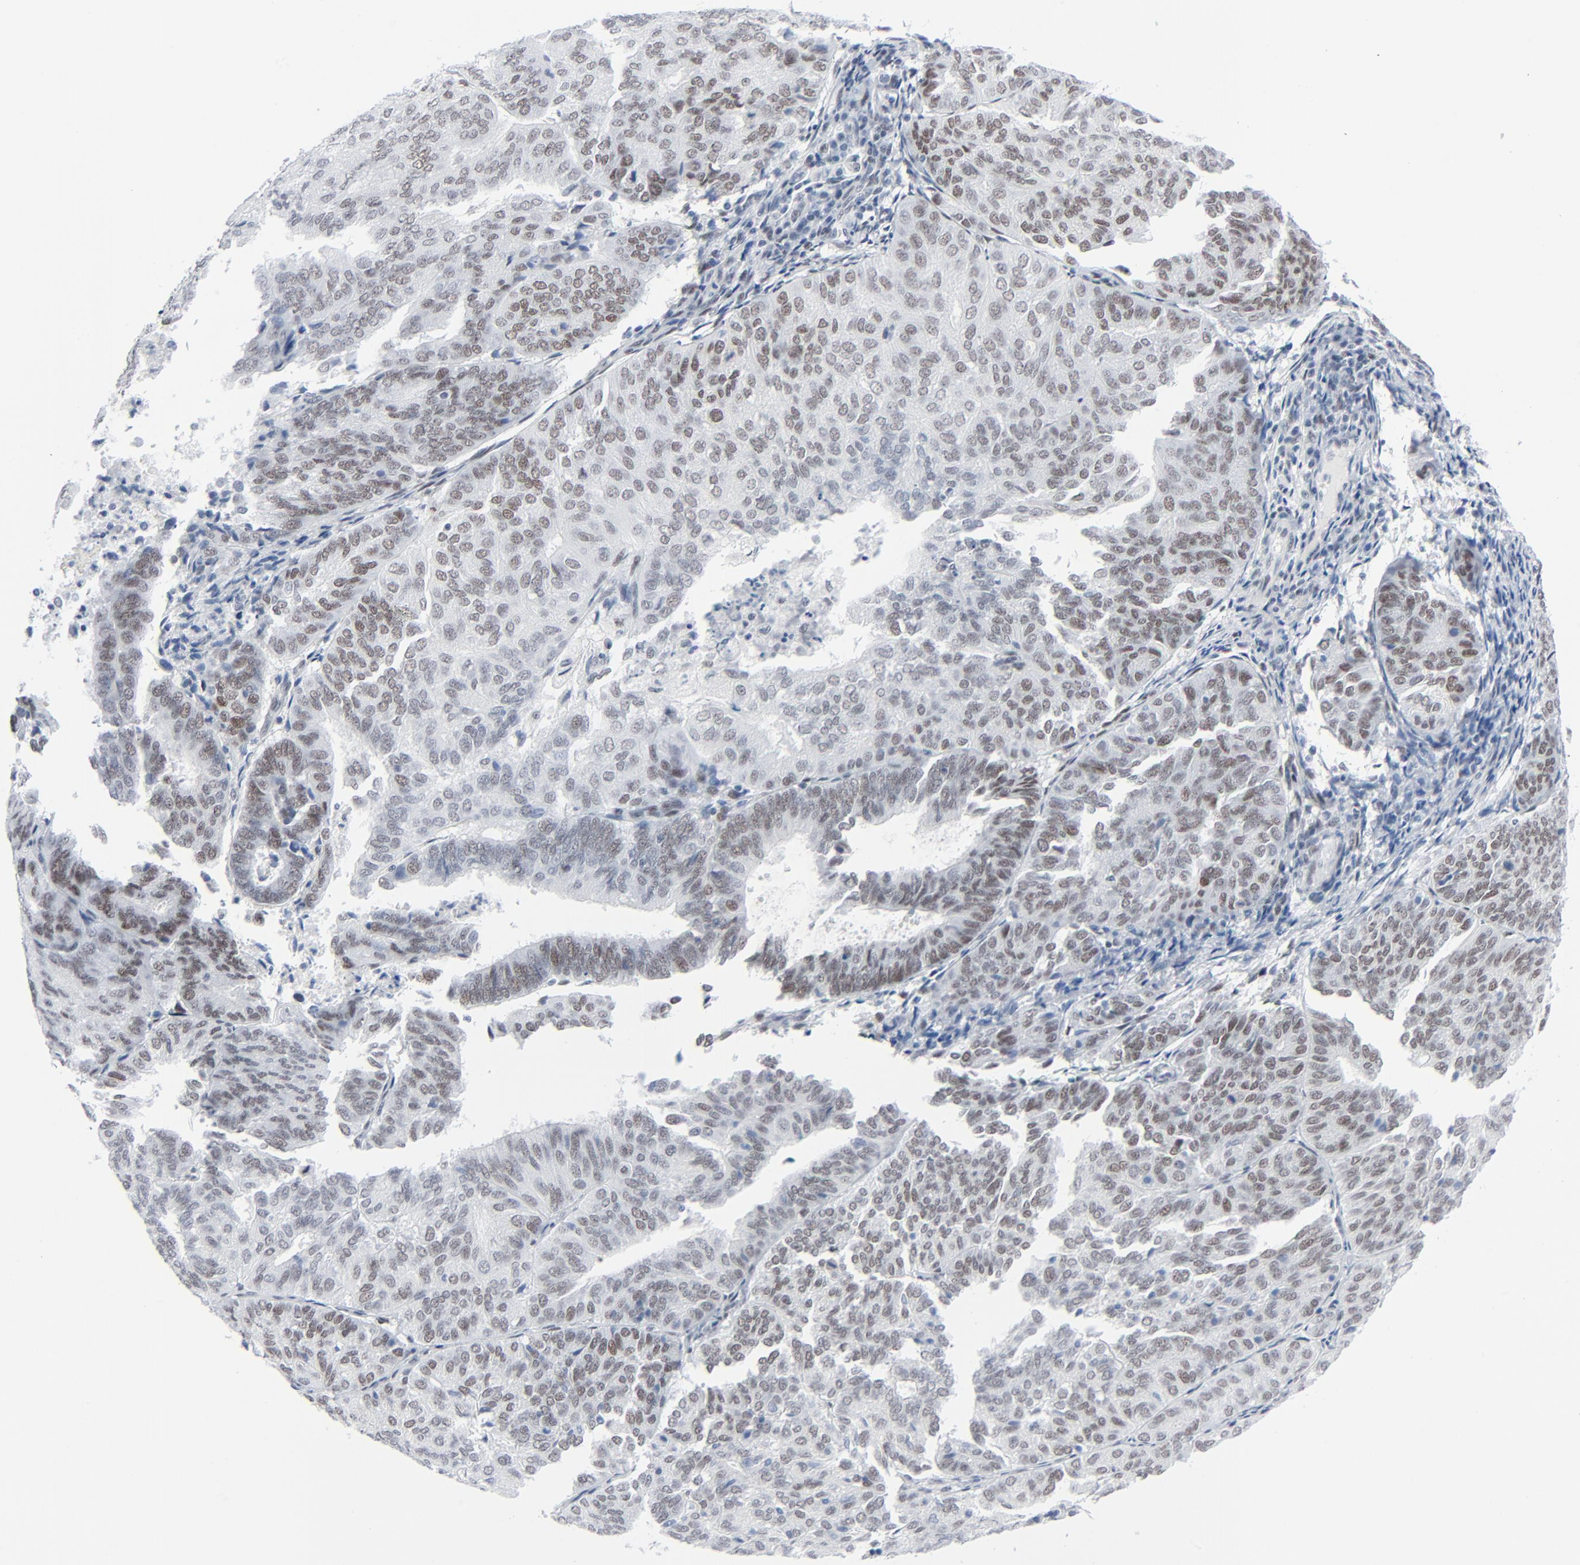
{"staining": {"intensity": "weak", "quantity": ">75%", "location": "nuclear"}, "tissue": "endometrial cancer", "cell_type": "Tumor cells", "image_type": "cancer", "snomed": [{"axis": "morphology", "description": "Adenocarcinoma, NOS"}, {"axis": "topography", "description": "Endometrium"}], "caption": "This is an image of immunohistochemistry (IHC) staining of endometrial cancer (adenocarcinoma), which shows weak staining in the nuclear of tumor cells.", "gene": "SIRT1", "patient": {"sex": "female", "age": 59}}